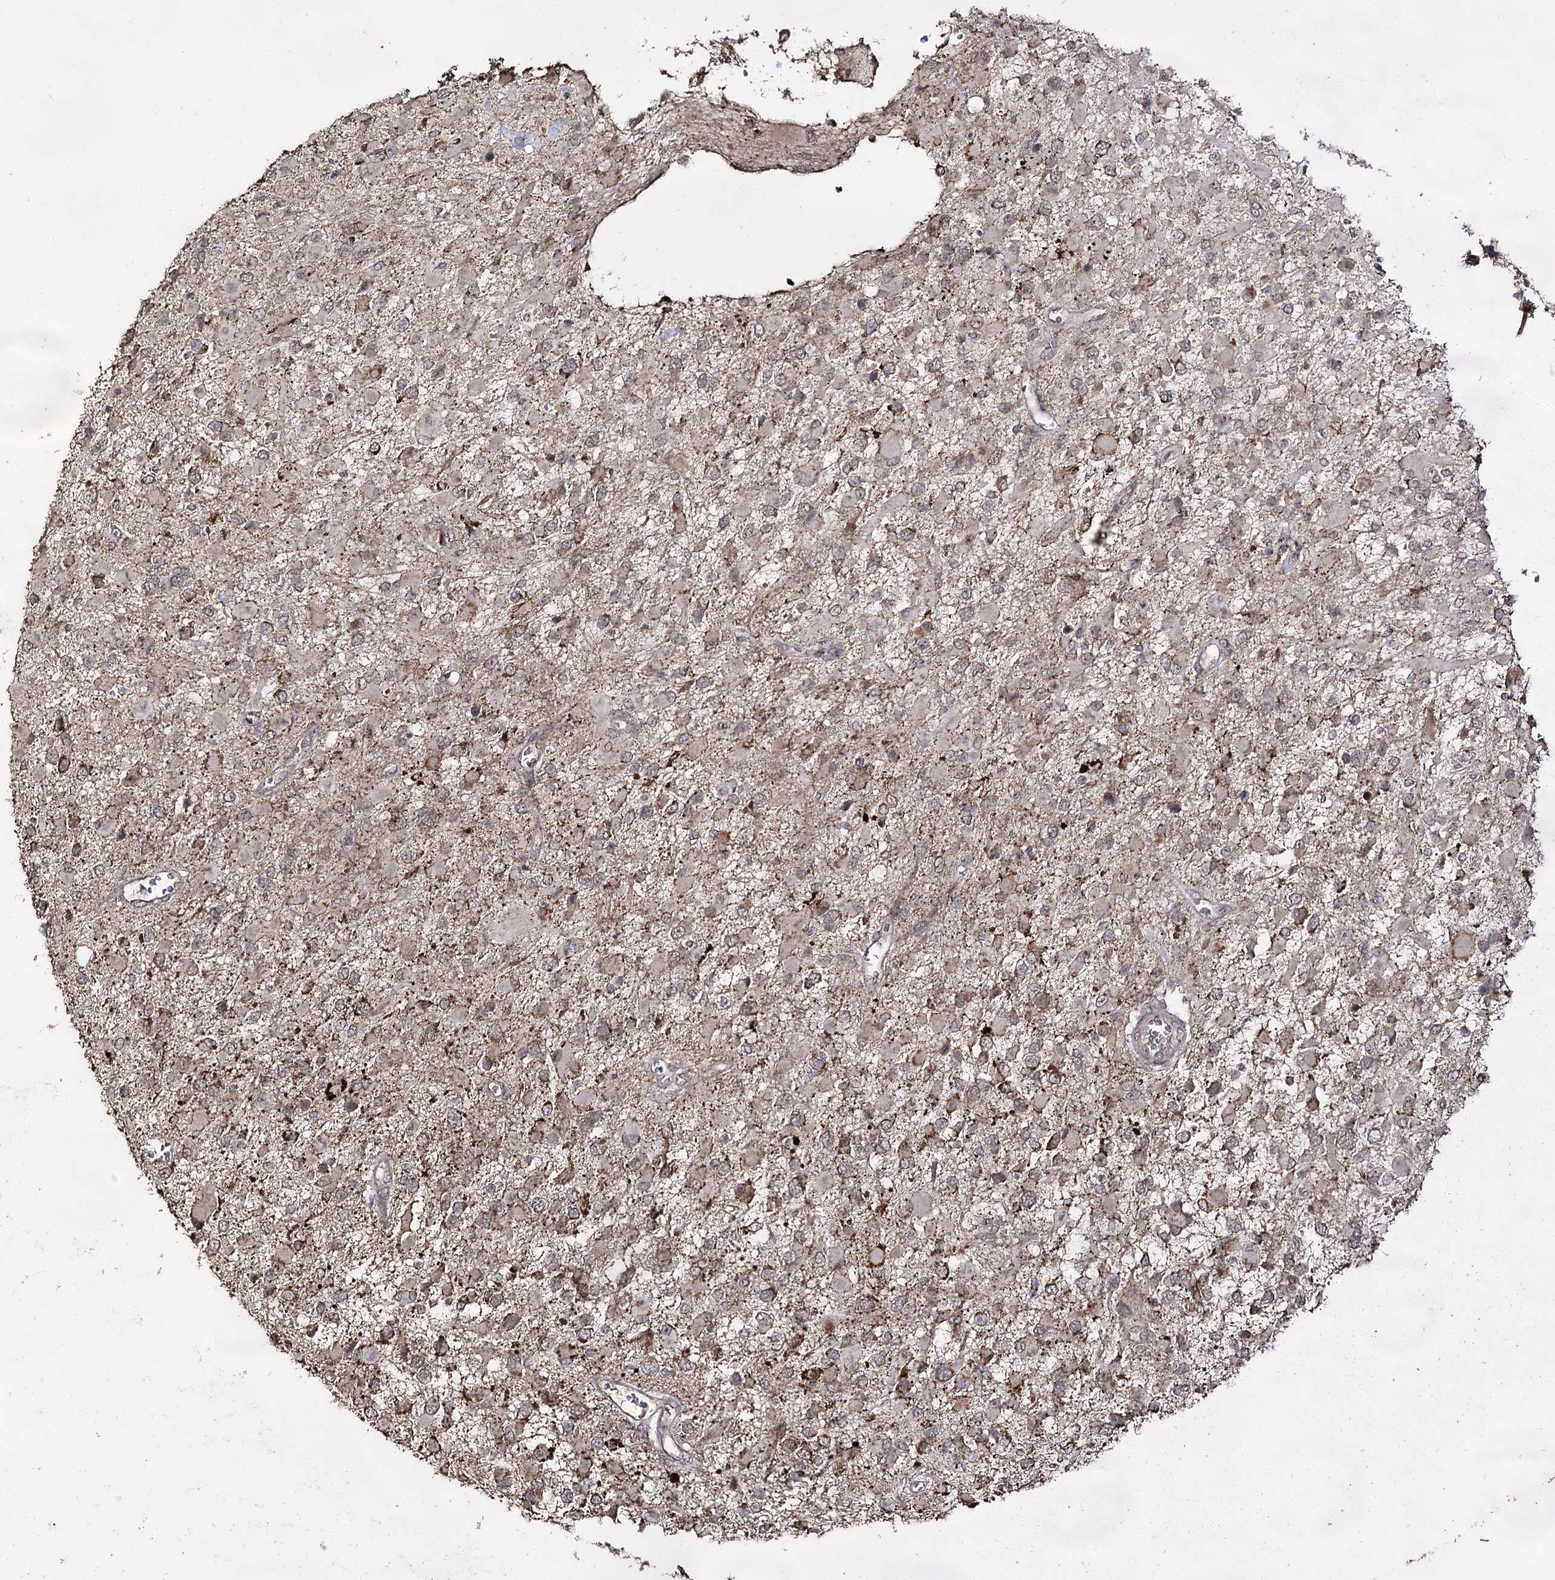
{"staining": {"intensity": "moderate", "quantity": "25%-75%", "location": "cytoplasmic/membranous"}, "tissue": "glioma", "cell_type": "Tumor cells", "image_type": "cancer", "snomed": [{"axis": "morphology", "description": "Glioma, malignant, High grade"}, {"axis": "topography", "description": "Brain"}], "caption": "DAB (3,3'-diaminobenzidine) immunohistochemical staining of malignant high-grade glioma displays moderate cytoplasmic/membranous protein staining in approximately 25%-75% of tumor cells.", "gene": "ACTR6", "patient": {"sex": "male", "age": 53}}